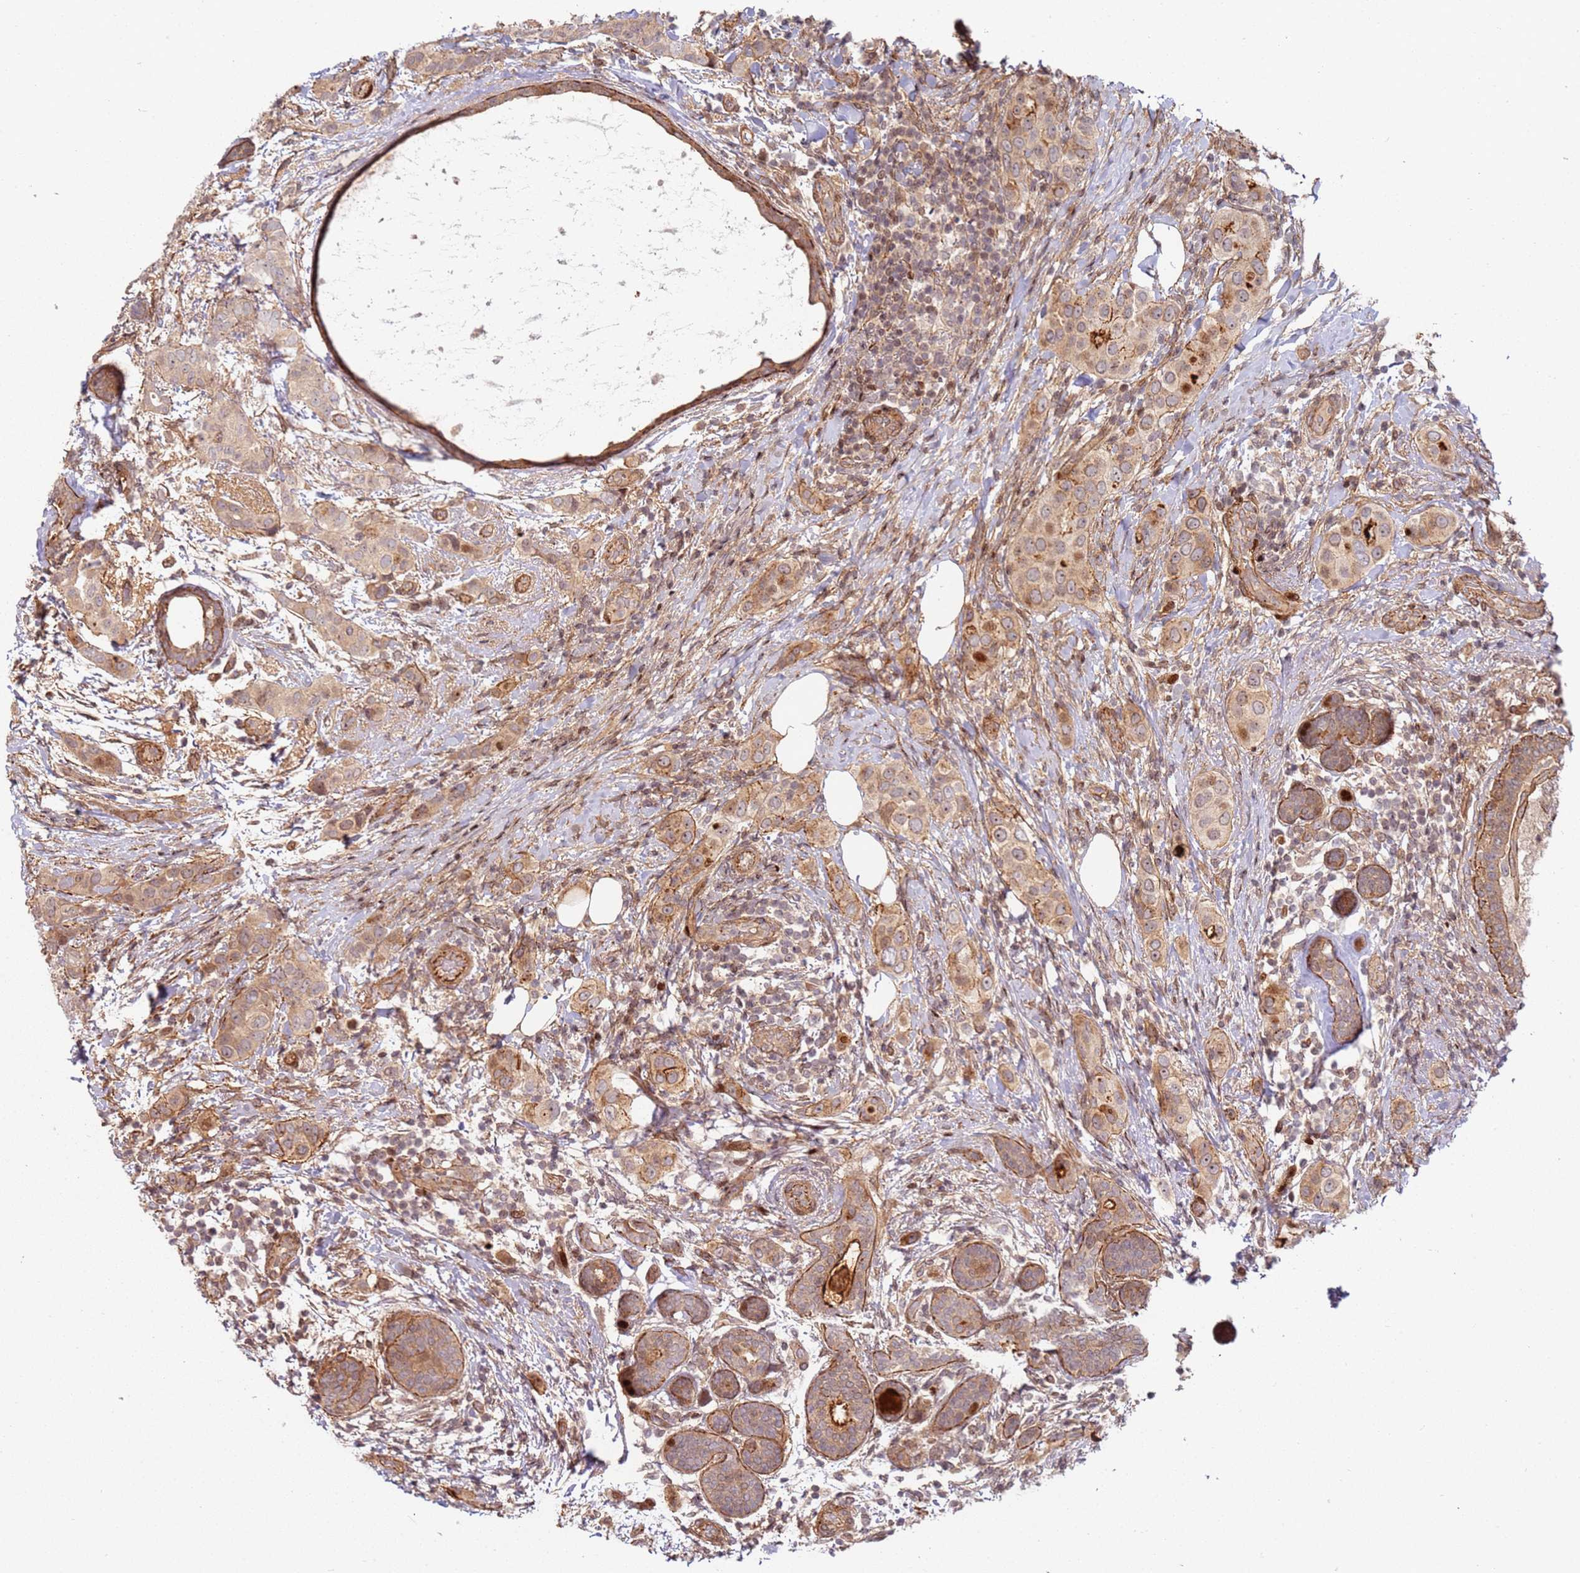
{"staining": {"intensity": "weak", "quantity": ">75%", "location": "cytoplasmic/membranous"}, "tissue": "breast cancer", "cell_type": "Tumor cells", "image_type": "cancer", "snomed": [{"axis": "morphology", "description": "Lobular carcinoma"}, {"axis": "topography", "description": "Breast"}], "caption": "Immunohistochemistry (IHC) staining of lobular carcinoma (breast), which reveals low levels of weak cytoplasmic/membranous positivity in about >75% of tumor cells indicating weak cytoplasmic/membranous protein expression. The staining was performed using DAB (3,3'-diaminobenzidine) (brown) for protein detection and nuclei were counterstained in hematoxylin (blue).", "gene": "TMEM233", "patient": {"sex": "female", "age": 51}}